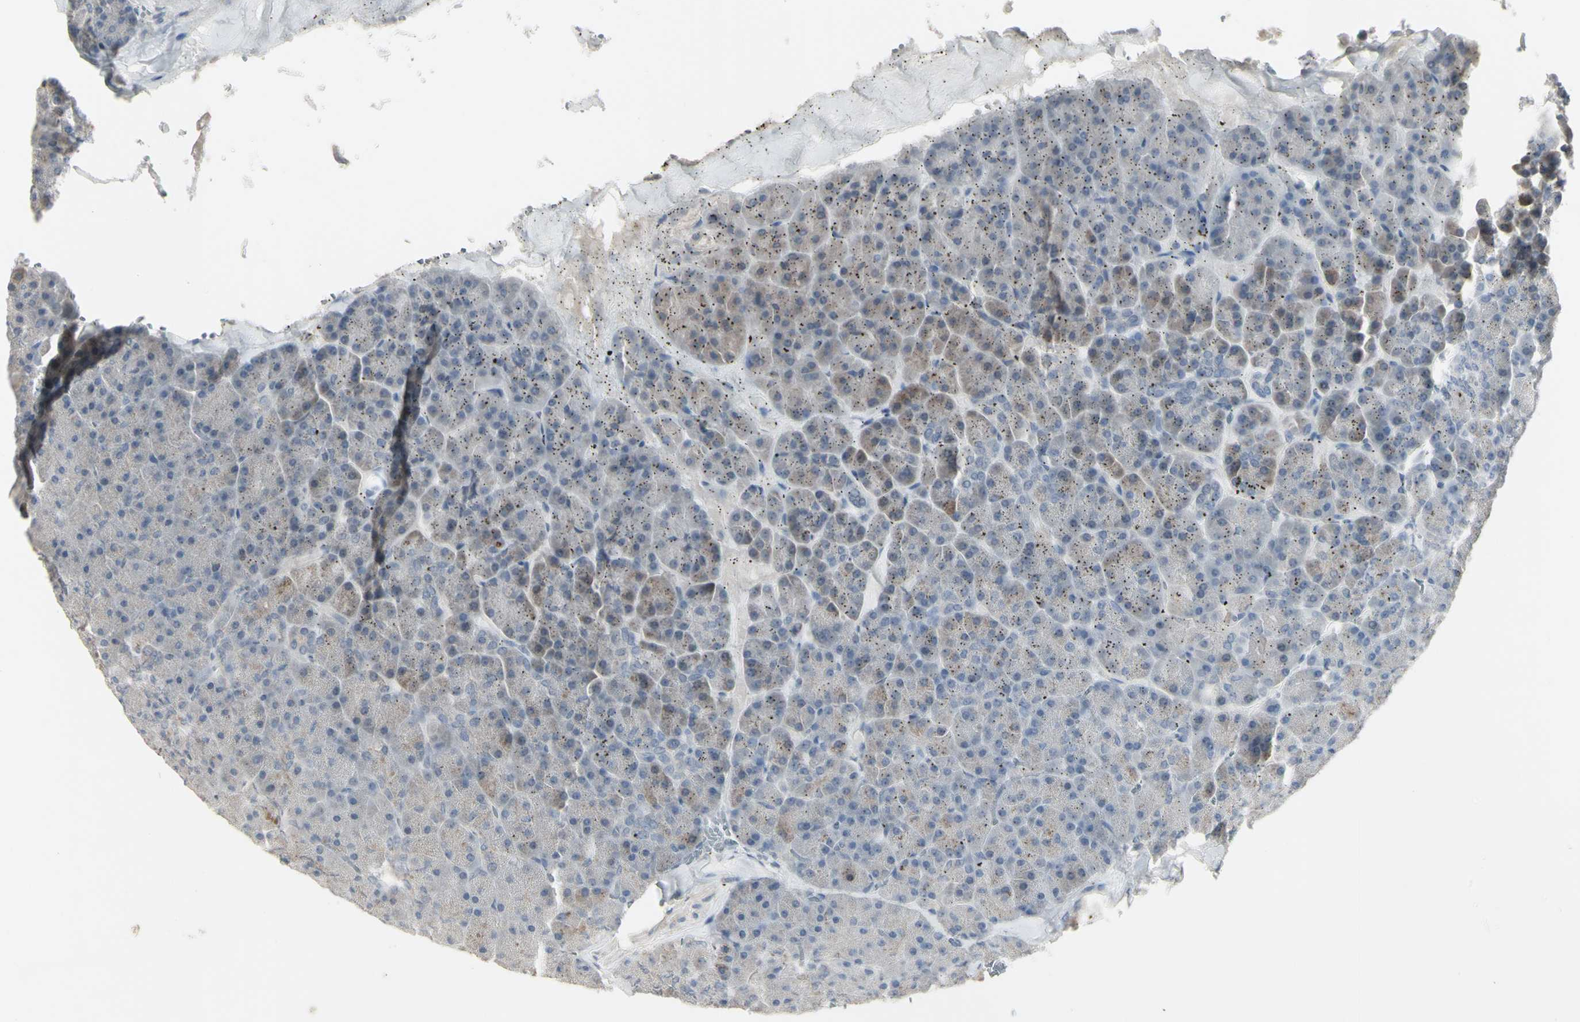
{"staining": {"intensity": "weak", "quantity": "<25%", "location": "cytoplasmic/membranous"}, "tissue": "pancreas", "cell_type": "Exocrine glandular cells", "image_type": "normal", "snomed": [{"axis": "morphology", "description": "Normal tissue, NOS"}, {"axis": "topography", "description": "Pancreas"}], "caption": "Exocrine glandular cells show no significant positivity in benign pancreas. (Stains: DAB immunohistochemistry (IHC) with hematoxylin counter stain, Microscopy: brightfield microscopy at high magnification).", "gene": "PIAS4", "patient": {"sex": "female", "age": 35}}